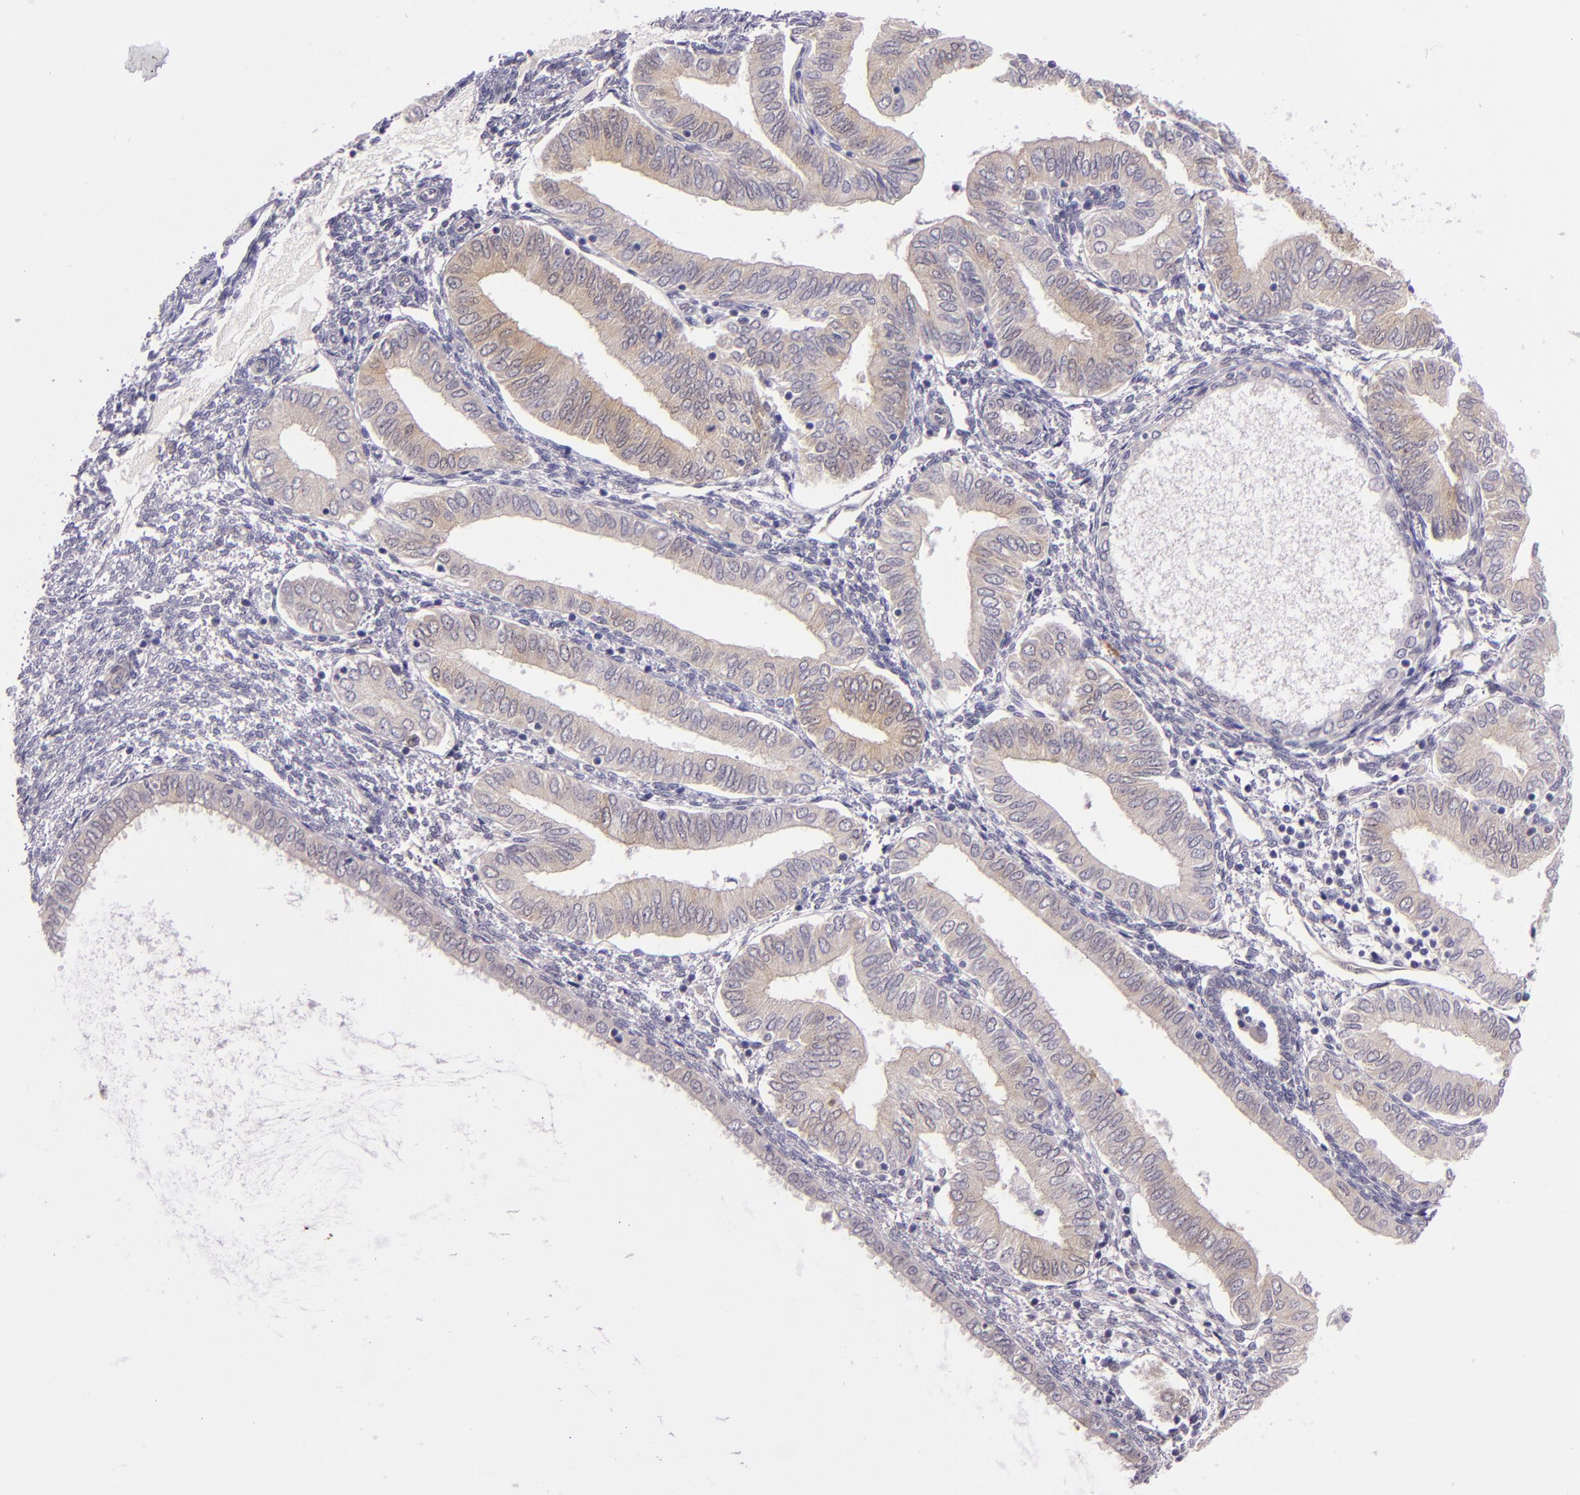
{"staining": {"intensity": "weak", "quantity": "25%-75%", "location": "cytoplasmic/membranous"}, "tissue": "endometrial cancer", "cell_type": "Tumor cells", "image_type": "cancer", "snomed": [{"axis": "morphology", "description": "Adenocarcinoma, NOS"}, {"axis": "topography", "description": "Endometrium"}], "caption": "Endometrial cancer tissue displays weak cytoplasmic/membranous staining in approximately 25%-75% of tumor cells", "gene": "CSE1L", "patient": {"sex": "female", "age": 51}}